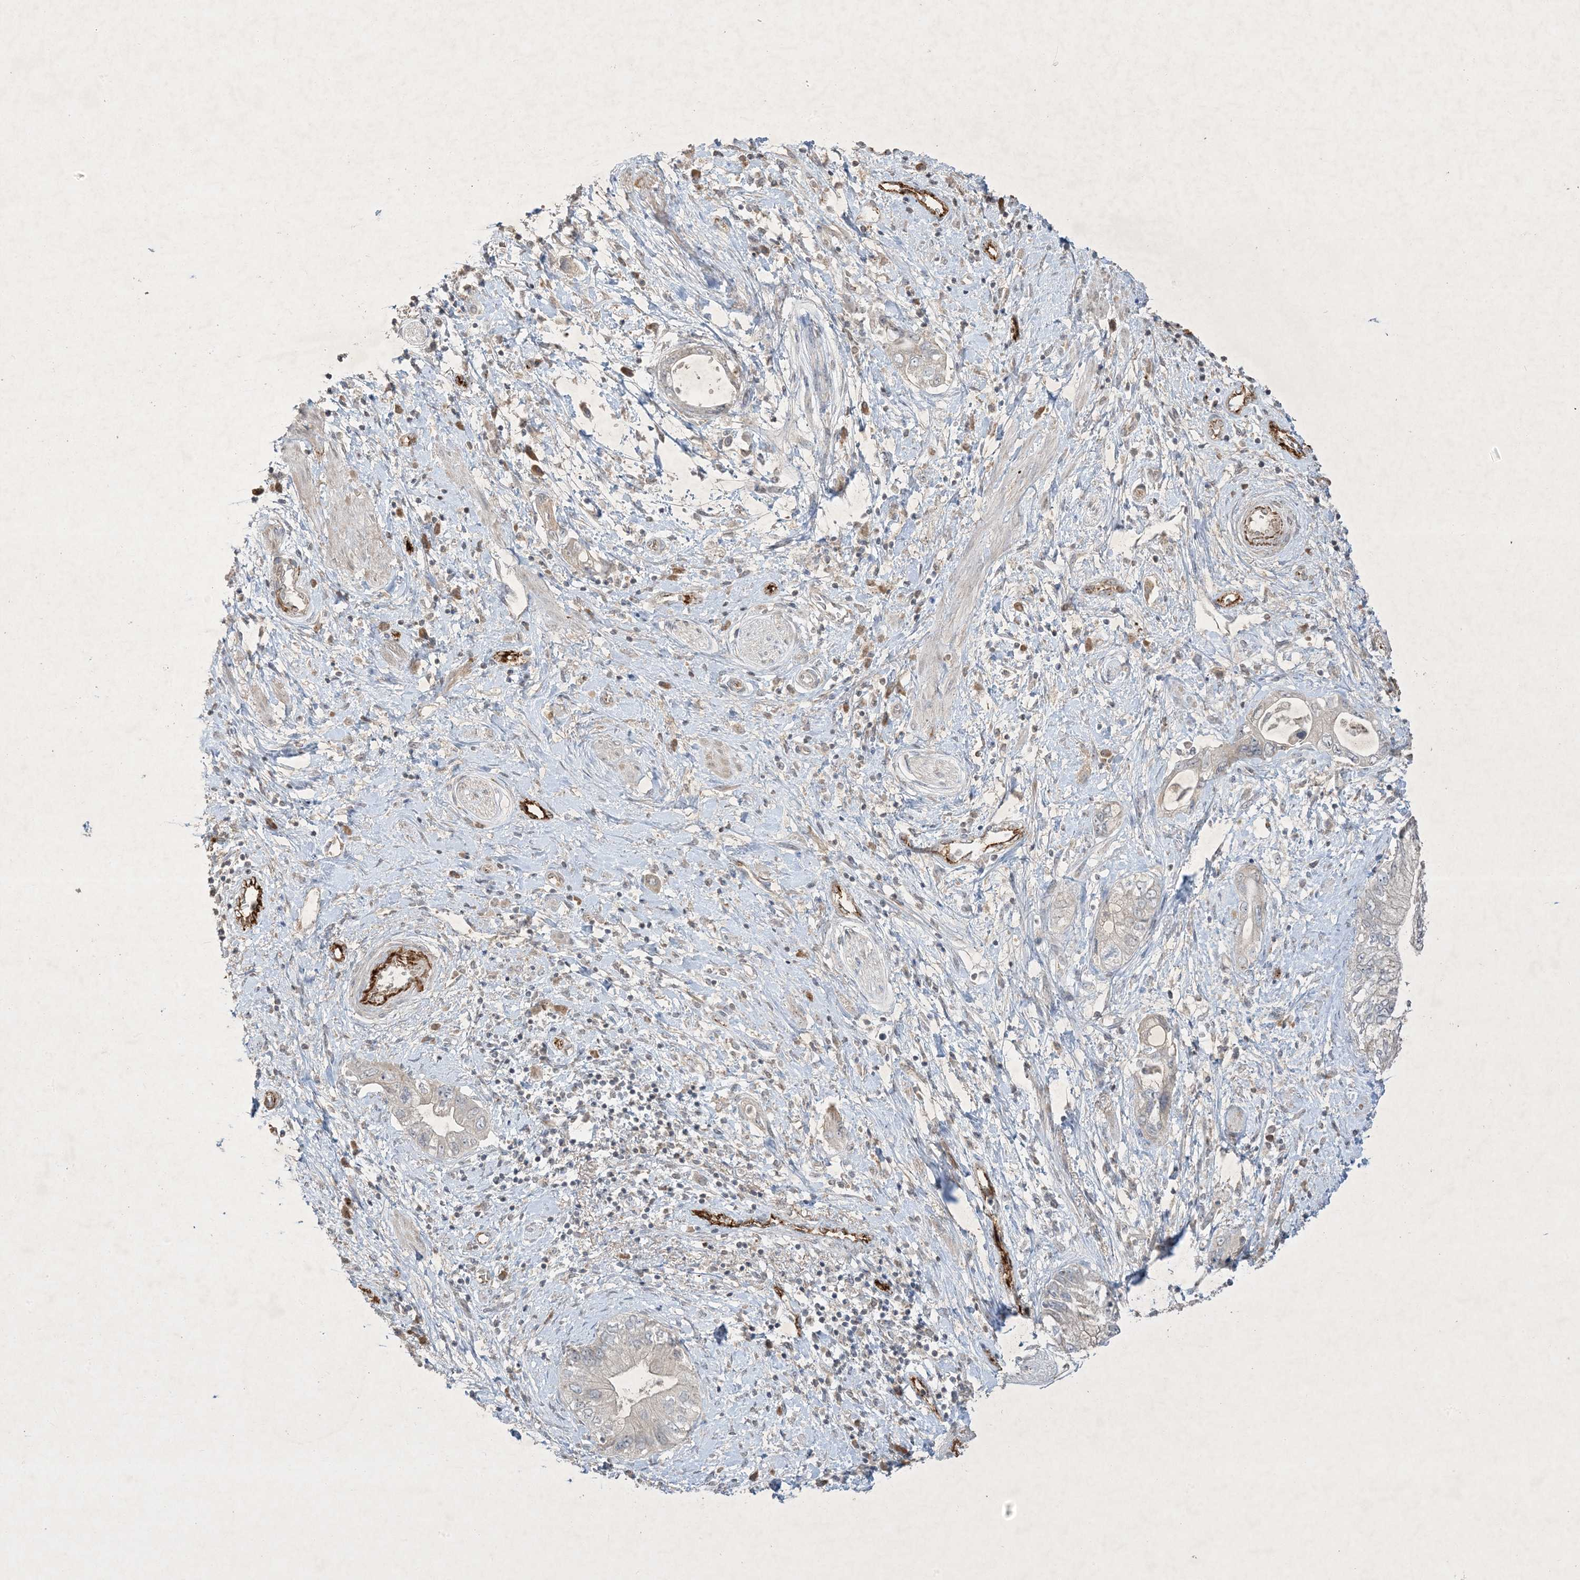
{"staining": {"intensity": "negative", "quantity": "none", "location": "none"}, "tissue": "pancreatic cancer", "cell_type": "Tumor cells", "image_type": "cancer", "snomed": [{"axis": "morphology", "description": "Adenocarcinoma, NOS"}, {"axis": "topography", "description": "Pancreas"}], "caption": "Tumor cells show no significant expression in pancreatic adenocarcinoma.", "gene": "PRSS36", "patient": {"sex": "female", "age": 73}}